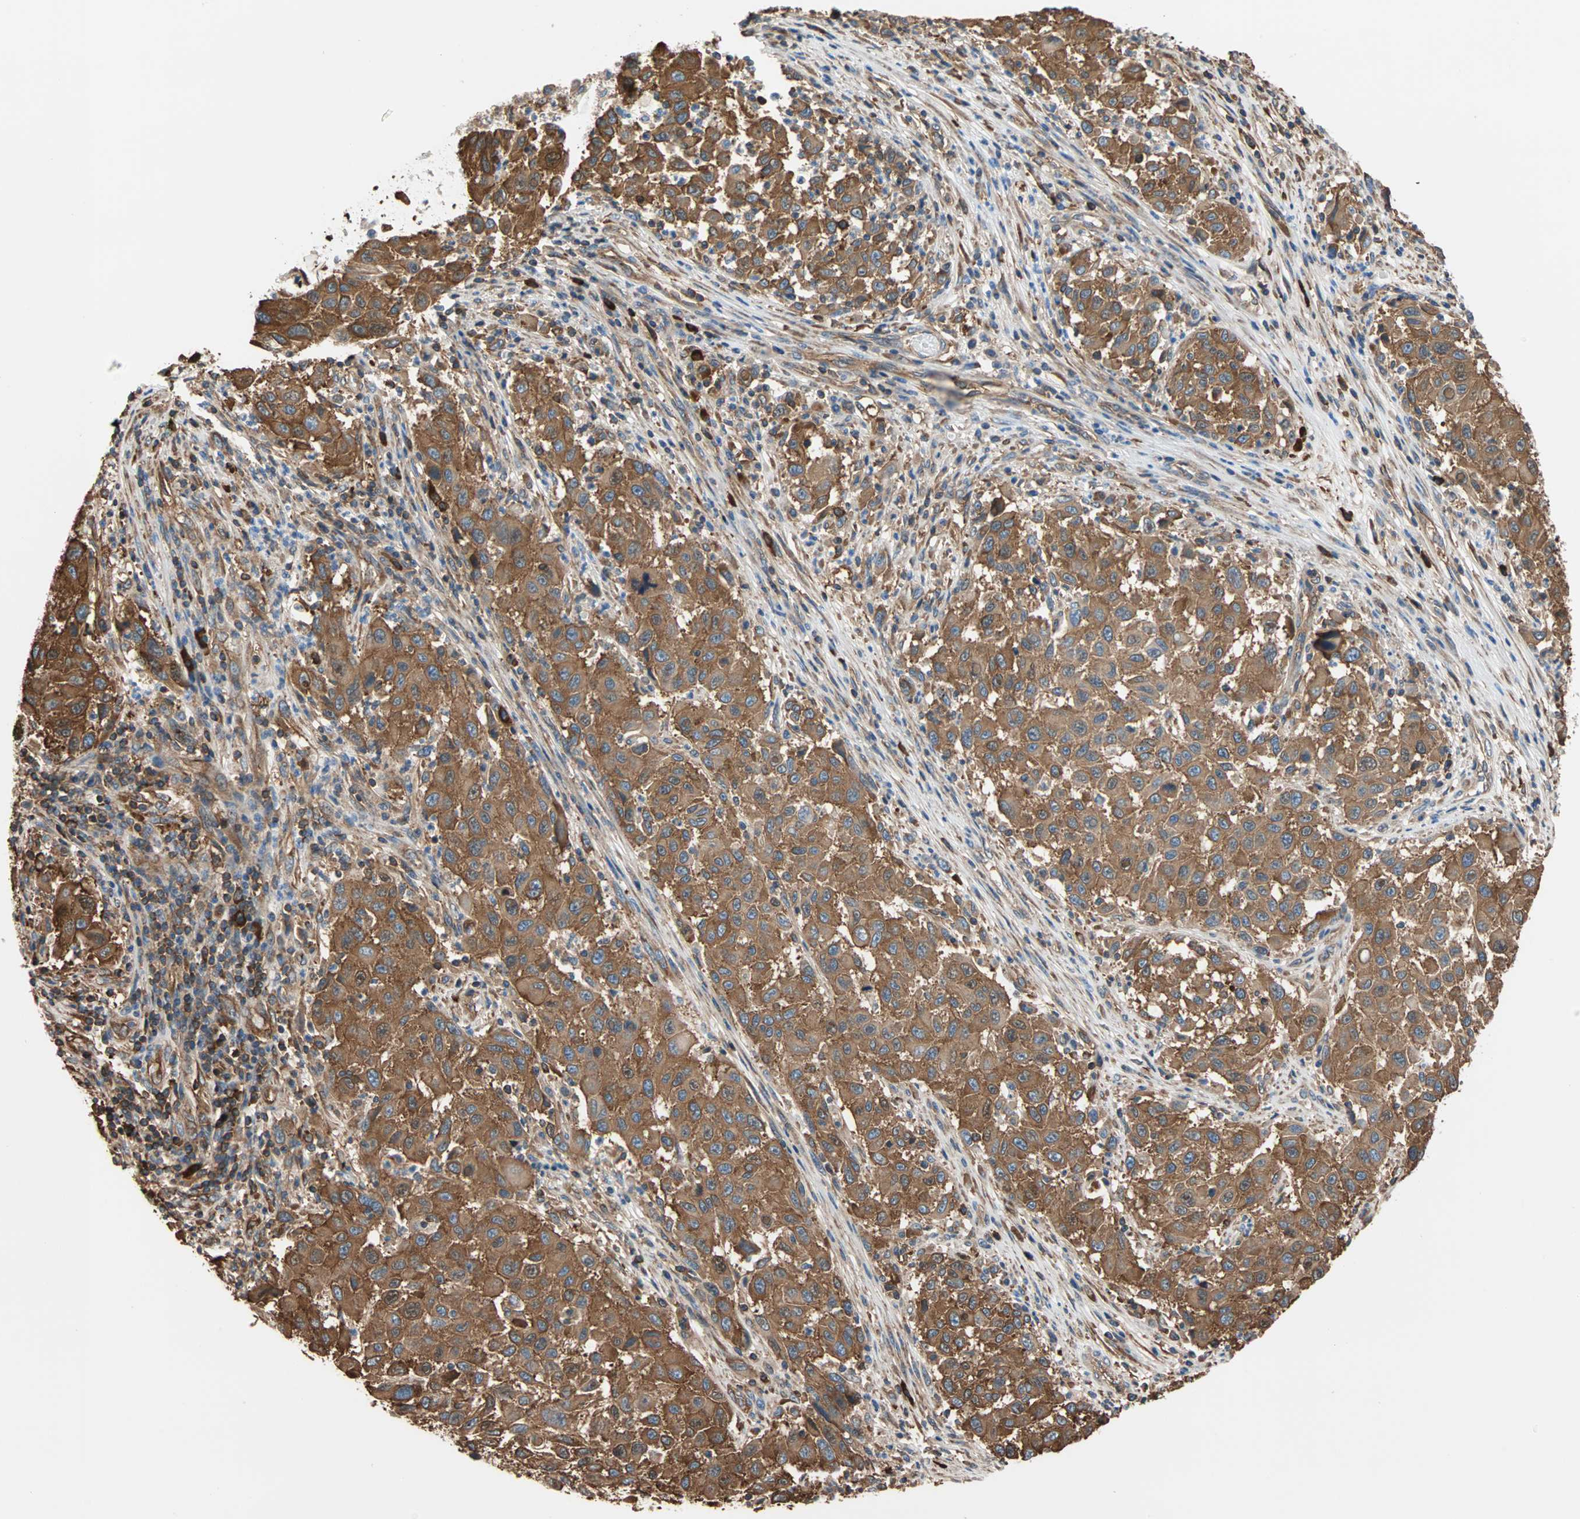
{"staining": {"intensity": "strong", "quantity": ">75%", "location": "cytoplasmic/membranous"}, "tissue": "melanoma", "cell_type": "Tumor cells", "image_type": "cancer", "snomed": [{"axis": "morphology", "description": "Malignant melanoma, Metastatic site"}, {"axis": "topography", "description": "Lymph node"}], "caption": "Protein analysis of malignant melanoma (metastatic site) tissue reveals strong cytoplasmic/membranous positivity in approximately >75% of tumor cells. (DAB (3,3'-diaminobenzidine) IHC with brightfield microscopy, high magnification).", "gene": "EEF2", "patient": {"sex": "male", "age": 61}}